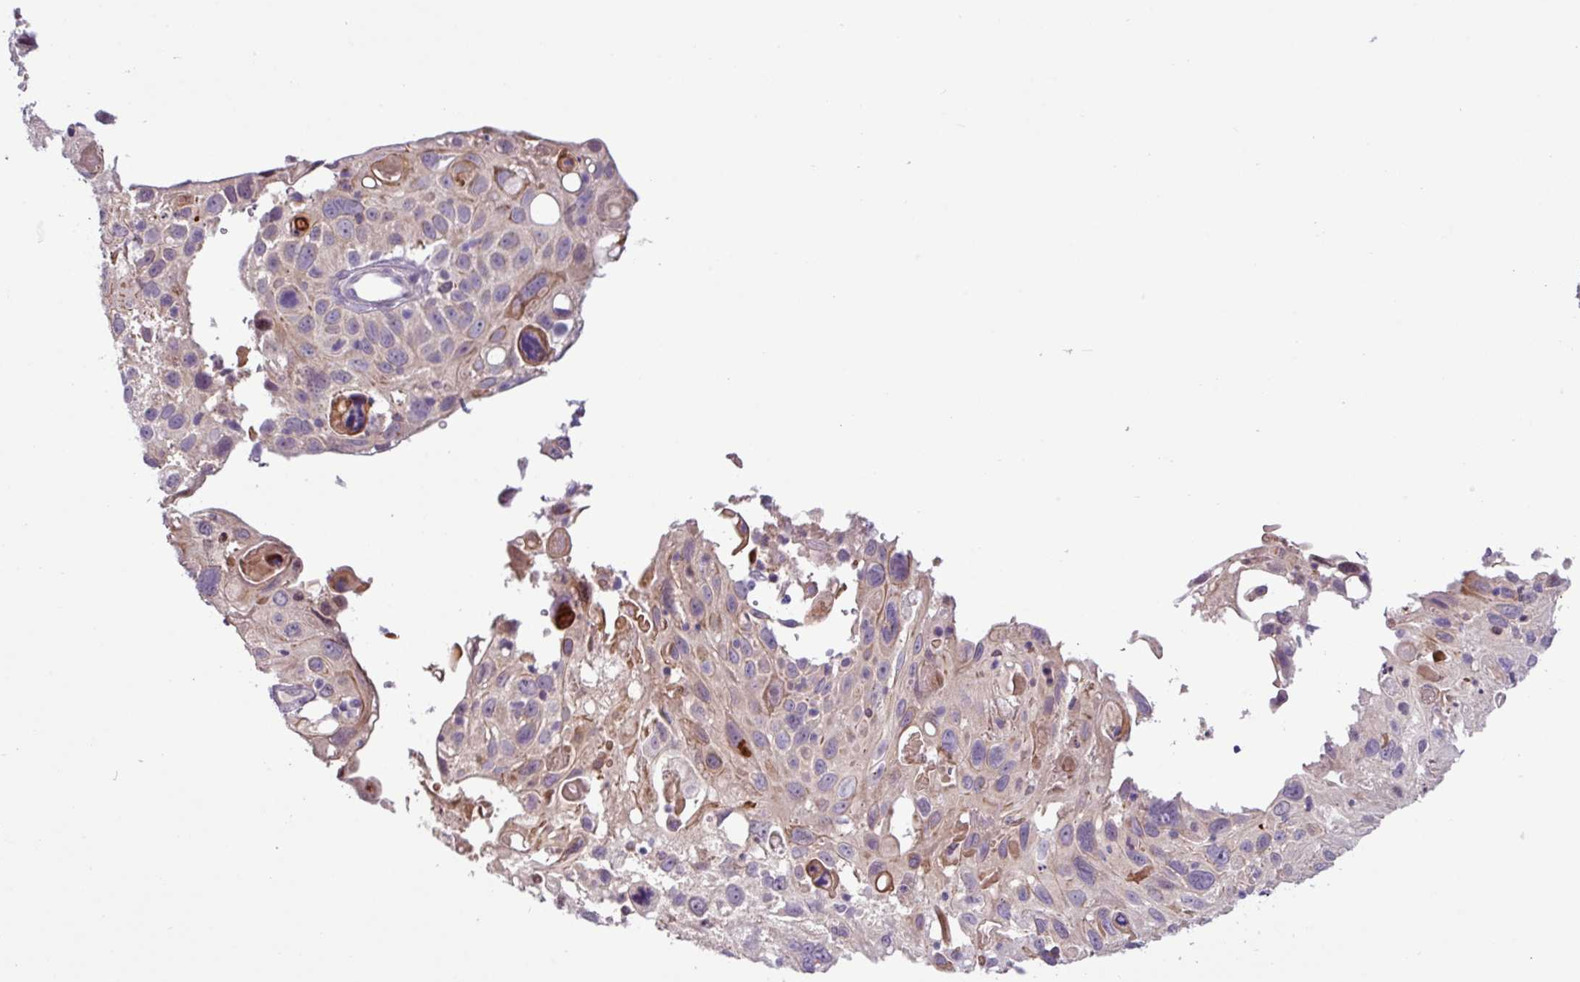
{"staining": {"intensity": "moderate", "quantity": "<25%", "location": "cytoplasmic/membranous"}, "tissue": "cervical cancer", "cell_type": "Tumor cells", "image_type": "cancer", "snomed": [{"axis": "morphology", "description": "Squamous cell carcinoma, NOS"}, {"axis": "topography", "description": "Cervix"}], "caption": "Immunohistochemical staining of cervical cancer exhibits low levels of moderate cytoplasmic/membranous staining in about <25% of tumor cells. The staining is performed using DAB (3,3'-diaminobenzidine) brown chromogen to label protein expression. The nuclei are counter-stained blue using hematoxylin.", "gene": "PNLDC1", "patient": {"sex": "female", "age": 70}}